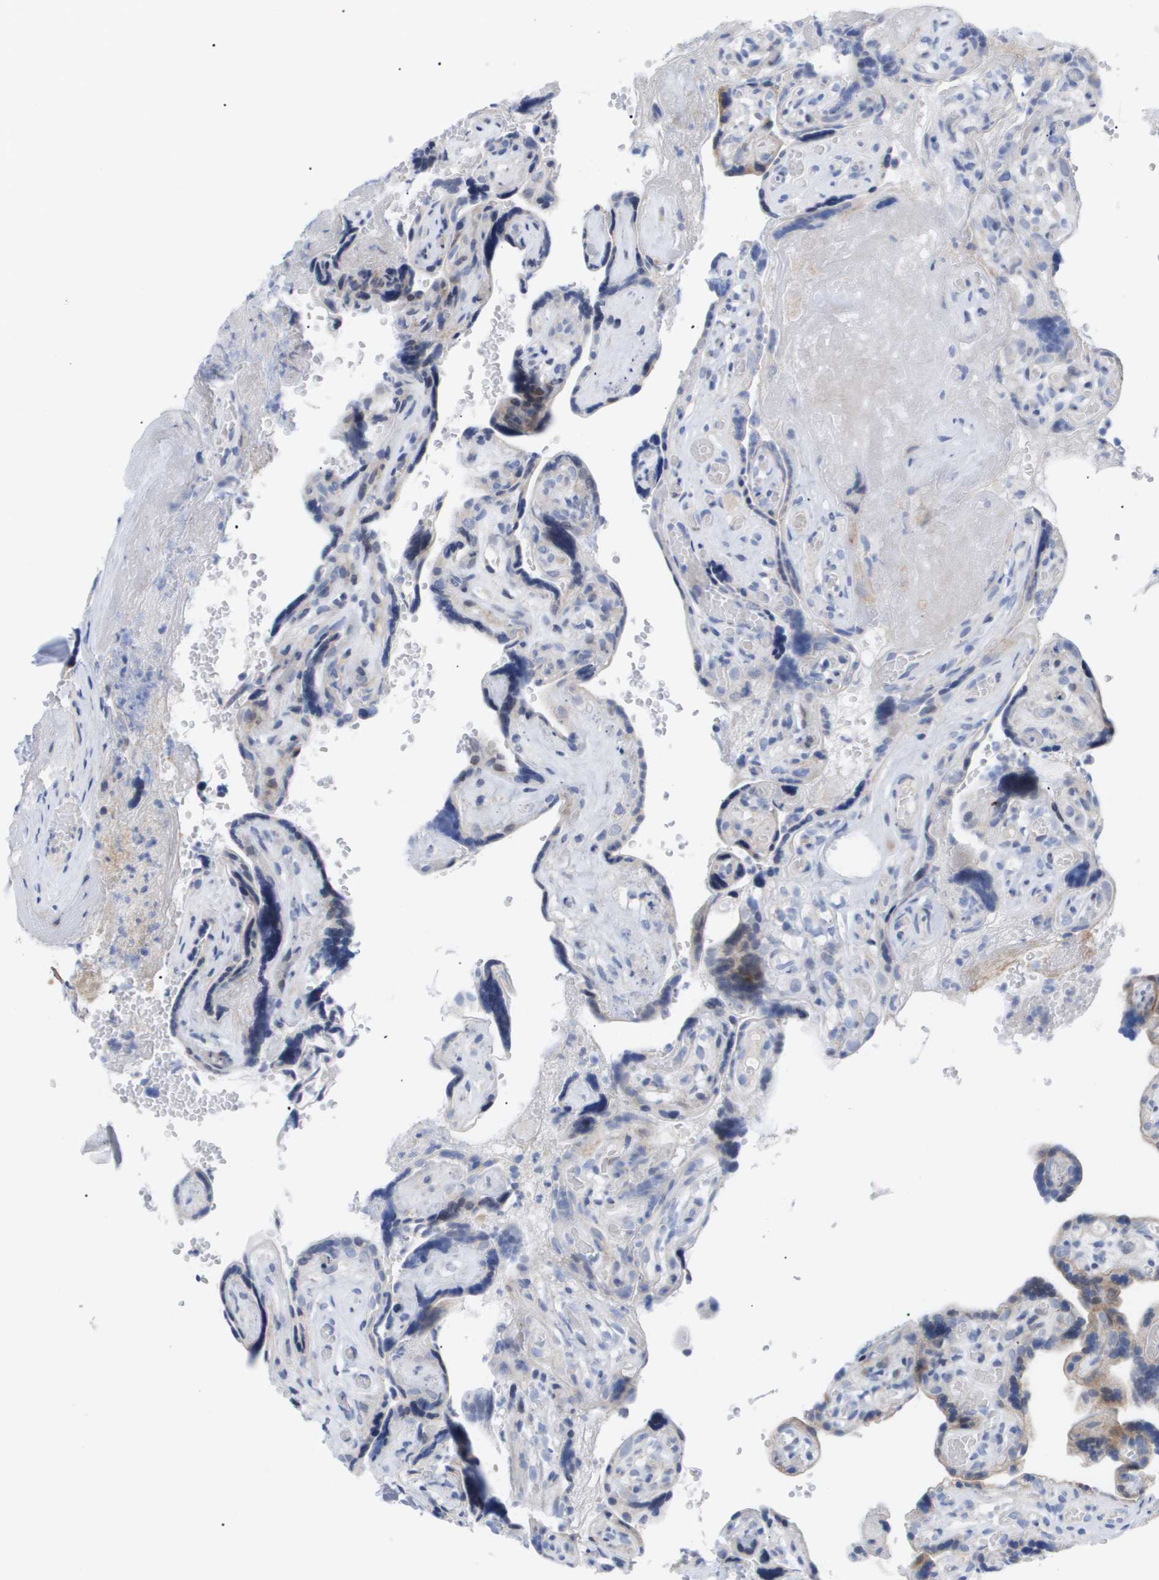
{"staining": {"intensity": "moderate", "quantity": "25%-75%", "location": "cytoplasmic/membranous"}, "tissue": "placenta", "cell_type": "Trophoblastic cells", "image_type": "normal", "snomed": [{"axis": "morphology", "description": "Normal tissue, NOS"}, {"axis": "topography", "description": "Placenta"}], "caption": "A brown stain shows moderate cytoplasmic/membranous expression of a protein in trophoblastic cells of unremarkable placenta. (DAB IHC with brightfield microscopy, high magnification).", "gene": "CAV3", "patient": {"sex": "female", "age": 30}}